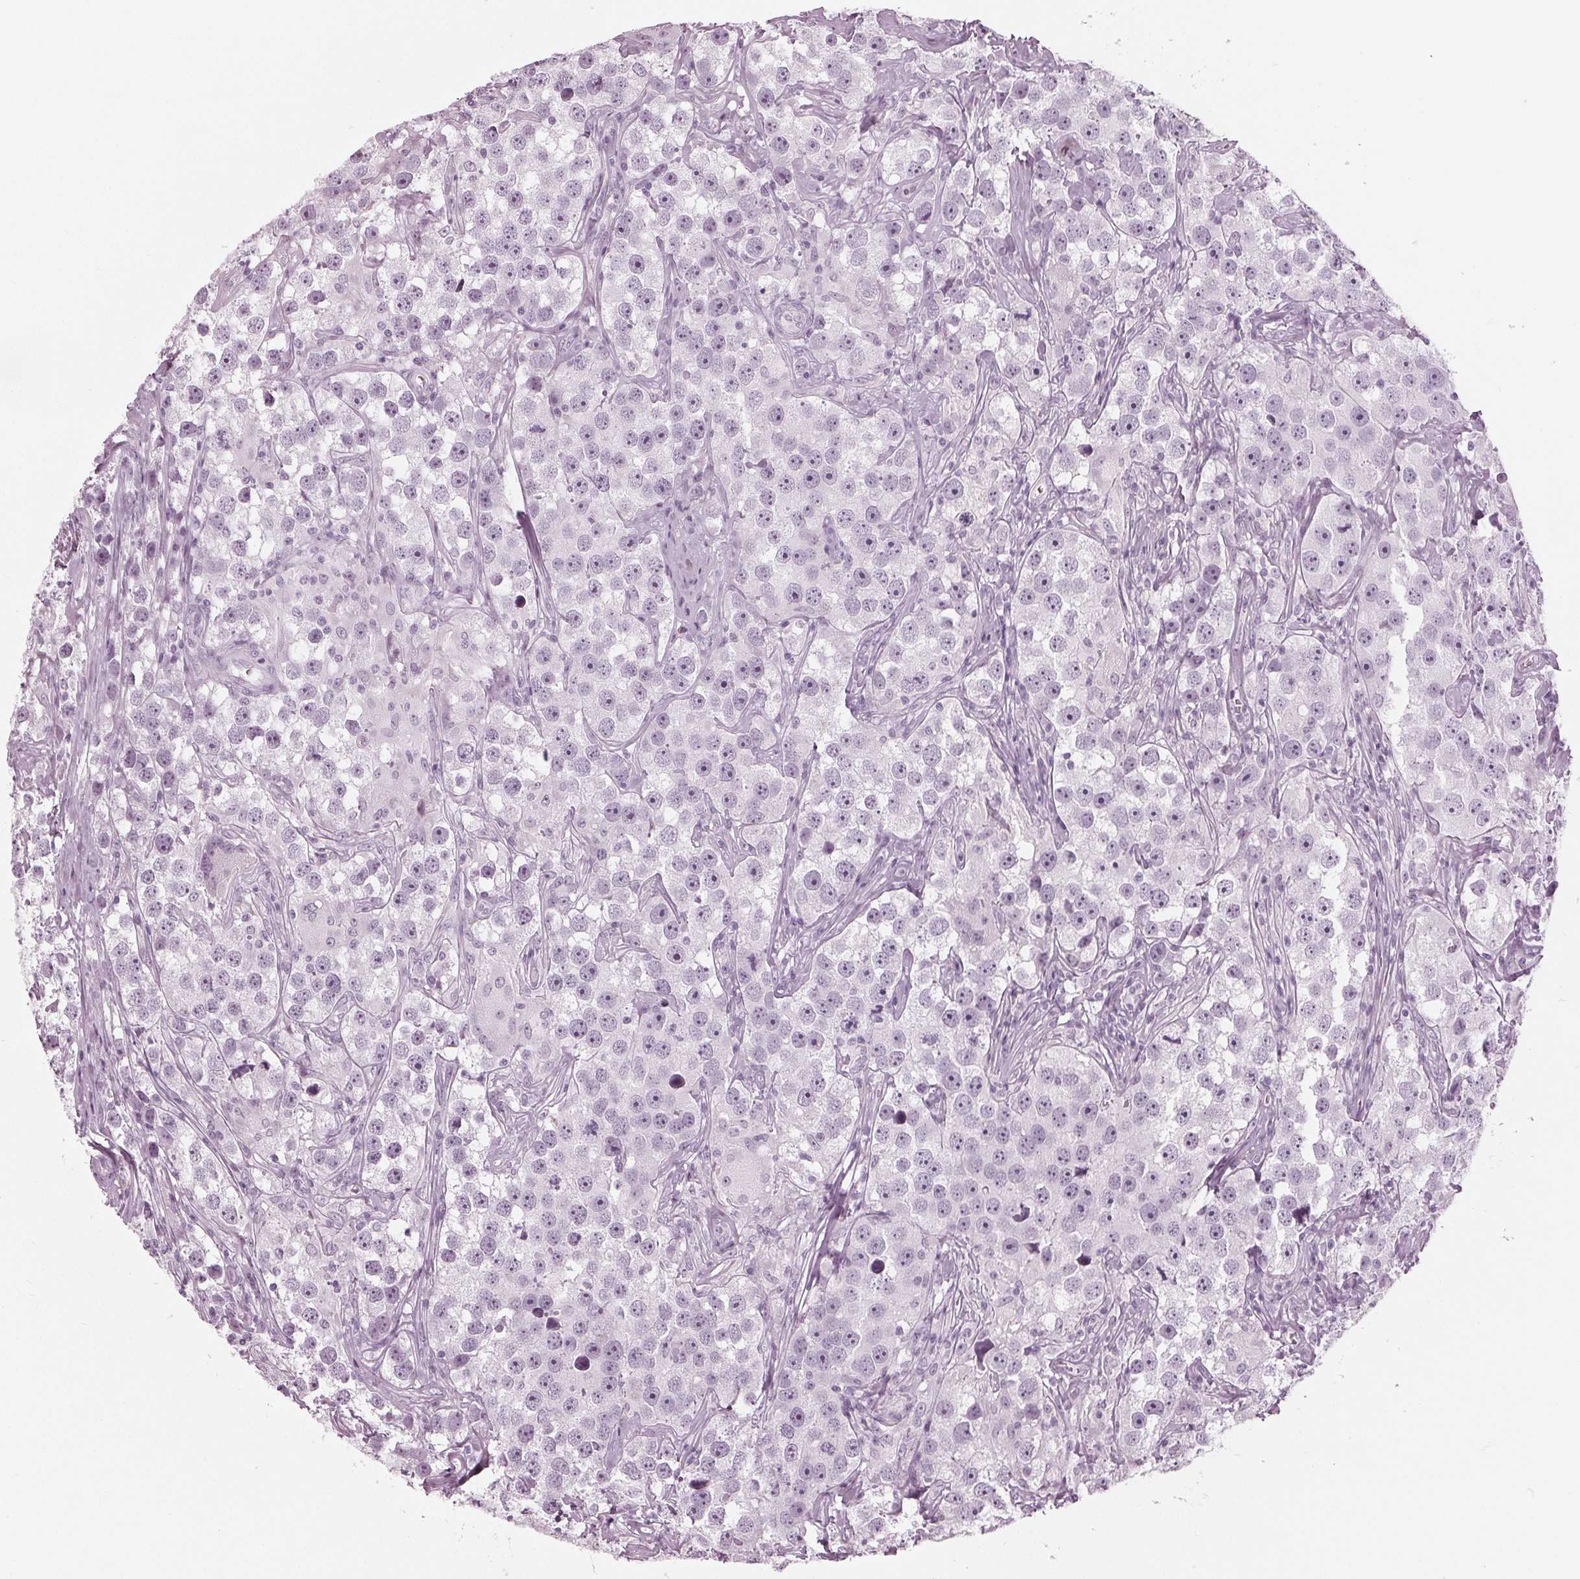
{"staining": {"intensity": "negative", "quantity": "none", "location": "none"}, "tissue": "testis cancer", "cell_type": "Tumor cells", "image_type": "cancer", "snomed": [{"axis": "morphology", "description": "Seminoma, NOS"}, {"axis": "topography", "description": "Testis"}], "caption": "Immunohistochemical staining of human testis seminoma displays no significant positivity in tumor cells.", "gene": "KRT28", "patient": {"sex": "male", "age": 49}}